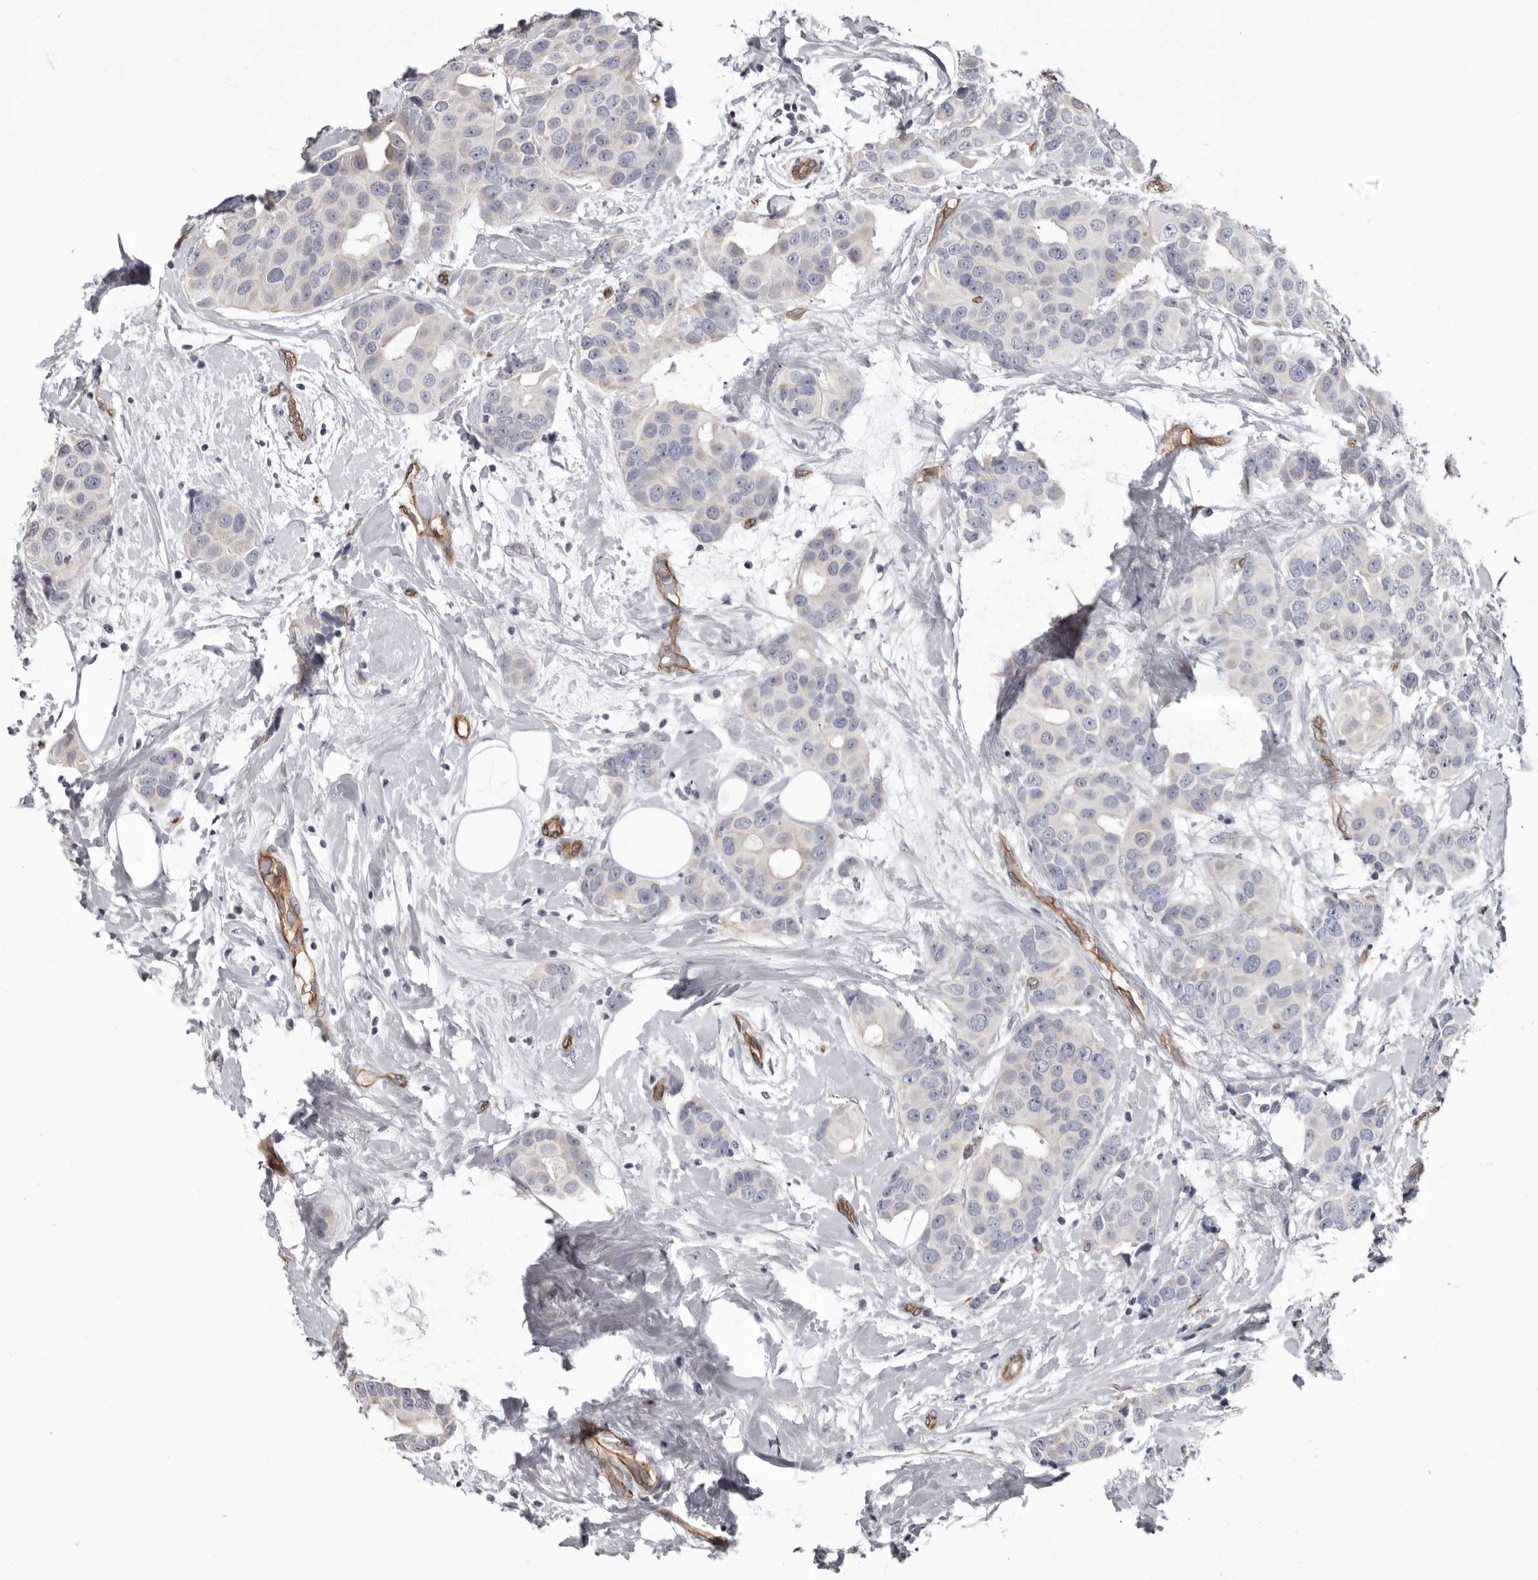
{"staining": {"intensity": "negative", "quantity": "none", "location": "none"}, "tissue": "breast cancer", "cell_type": "Tumor cells", "image_type": "cancer", "snomed": [{"axis": "morphology", "description": "Normal tissue, NOS"}, {"axis": "morphology", "description": "Duct carcinoma"}, {"axis": "topography", "description": "Breast"}], "caption": "Photomicrograph shows no significant protein staining in tumor cells of breast cancer.", "gene": "ADGRL4", "patient": {"sex": "female", "age": 39}}